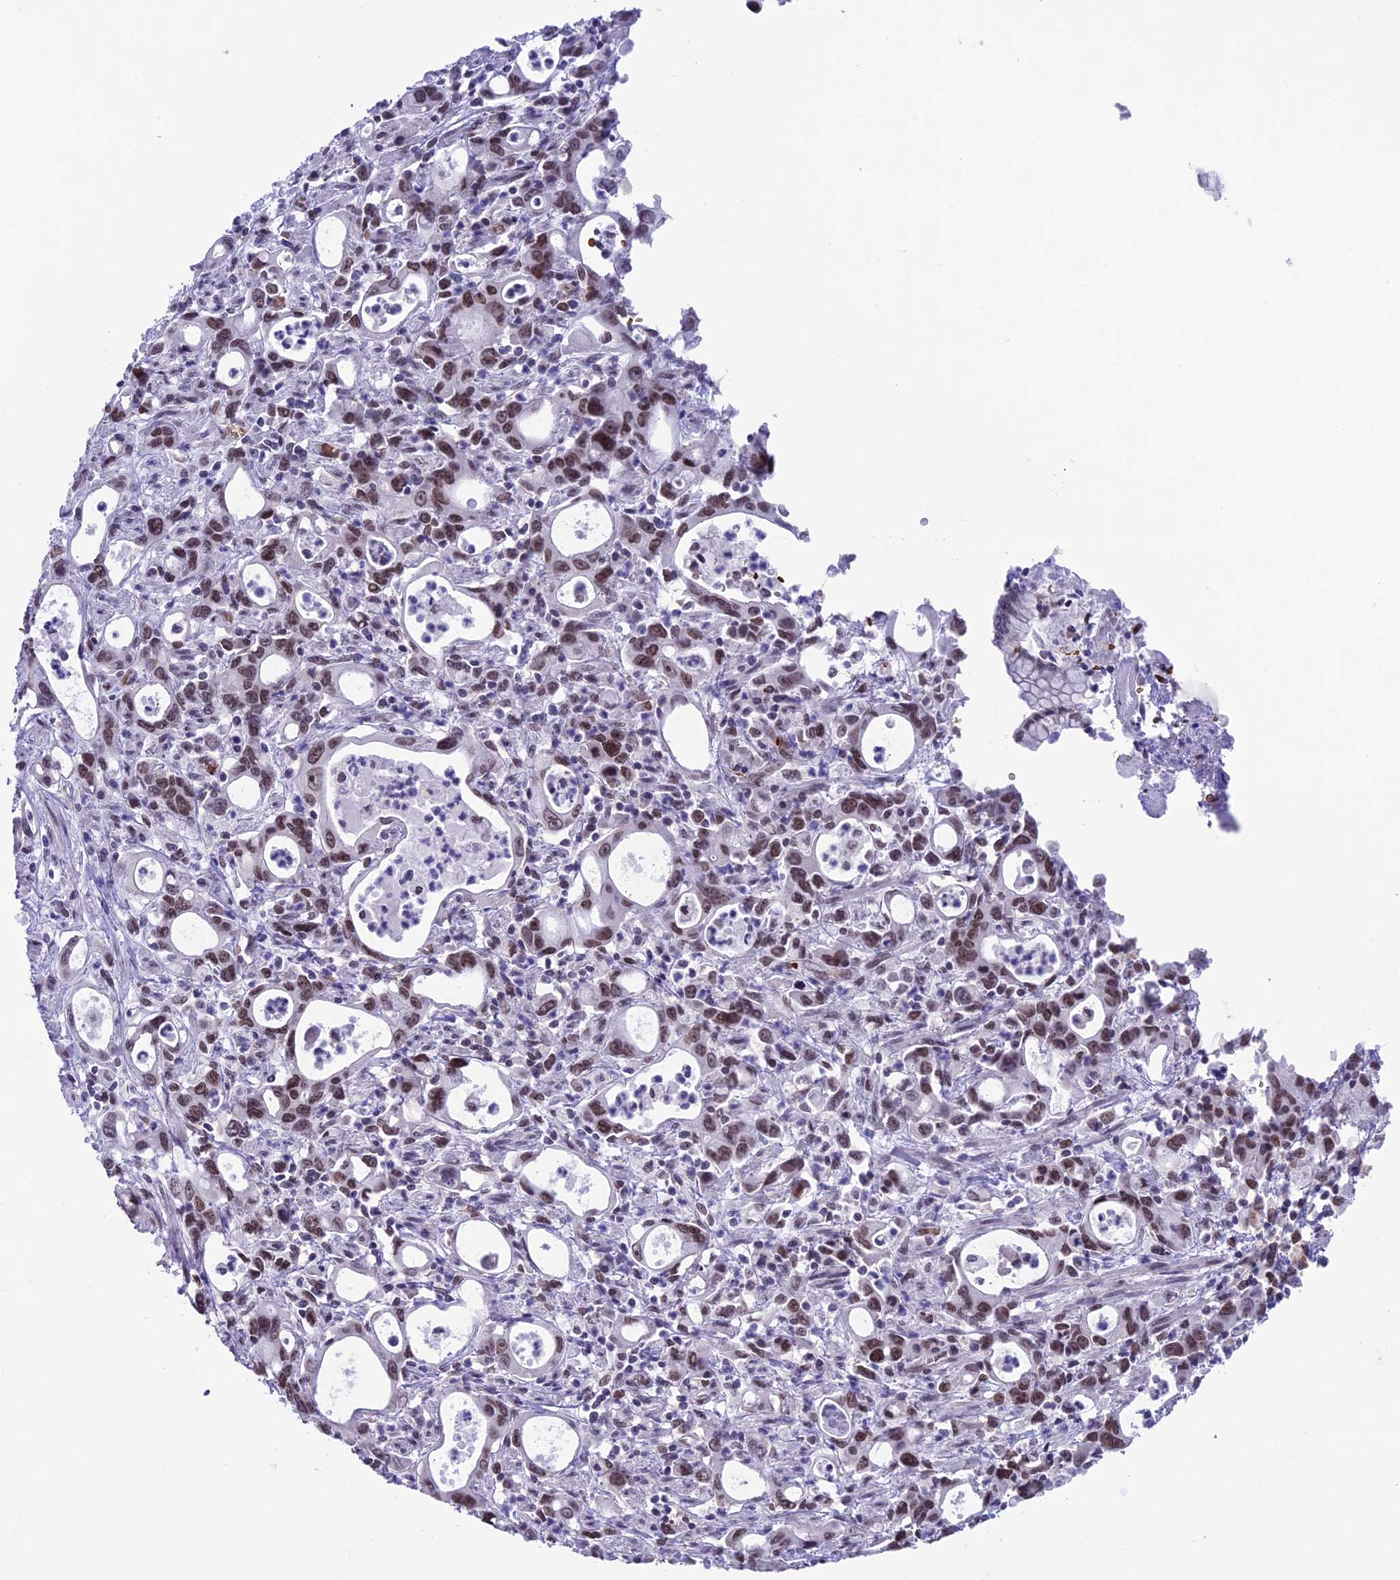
{"staining": {"intensity": "moderate", "quantity": ">75%", "location": "nuclear"}, "tissue": "stomach cancer", "cell_type": "Tumor cells", "image_type": "cancer", "snomed": [{"axis": "morphology", "description": "Adenocarcinoma, NOS"}, {"axis": "topography", "description": "Stomach, lower"}], "caption": "Moderate nuclear expression for a protein is identified in approximately >75% of tumor cells of stomach cancer (adenocarcinoma) using IHC.", "gene": "MPHOSPH8", "patient": {"sex": "female", "age": 43}}